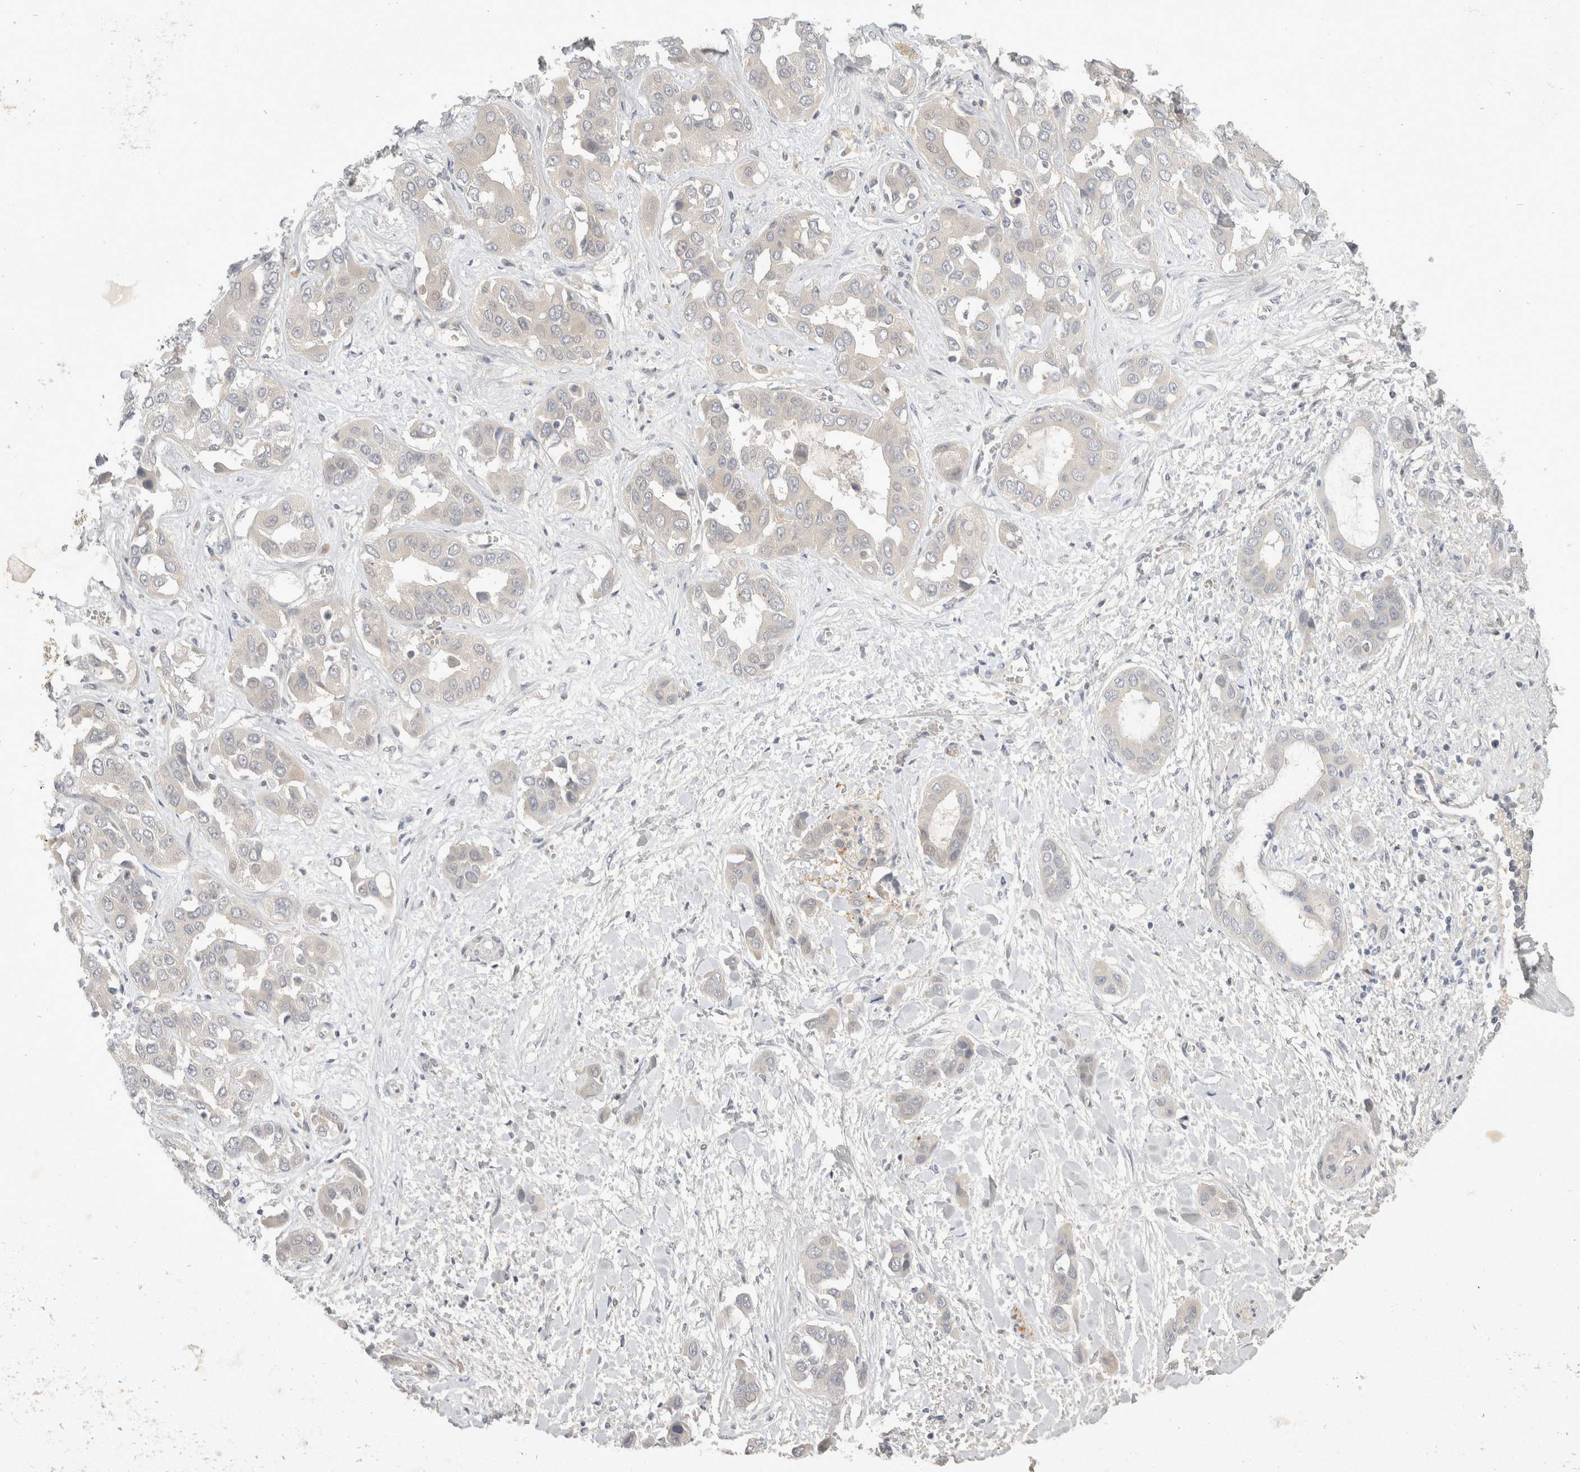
{"staining": {"intensity": "negative", "quantity": "none", "location": "none"}, "tissue": "liver cancer", "cell_type": "Tumor cells", "image_type": "cancer", "snomed": [{"axis": "morphology", "description": "Cholangiocarcinoma"}, {"axis": "topography", "description": "Liver"}], "caption": "Tumor cells are negative for brown protein staining in liver cancer.", "gene": "TOM1L2", "patient": {"sex": "female", "age": 52}}